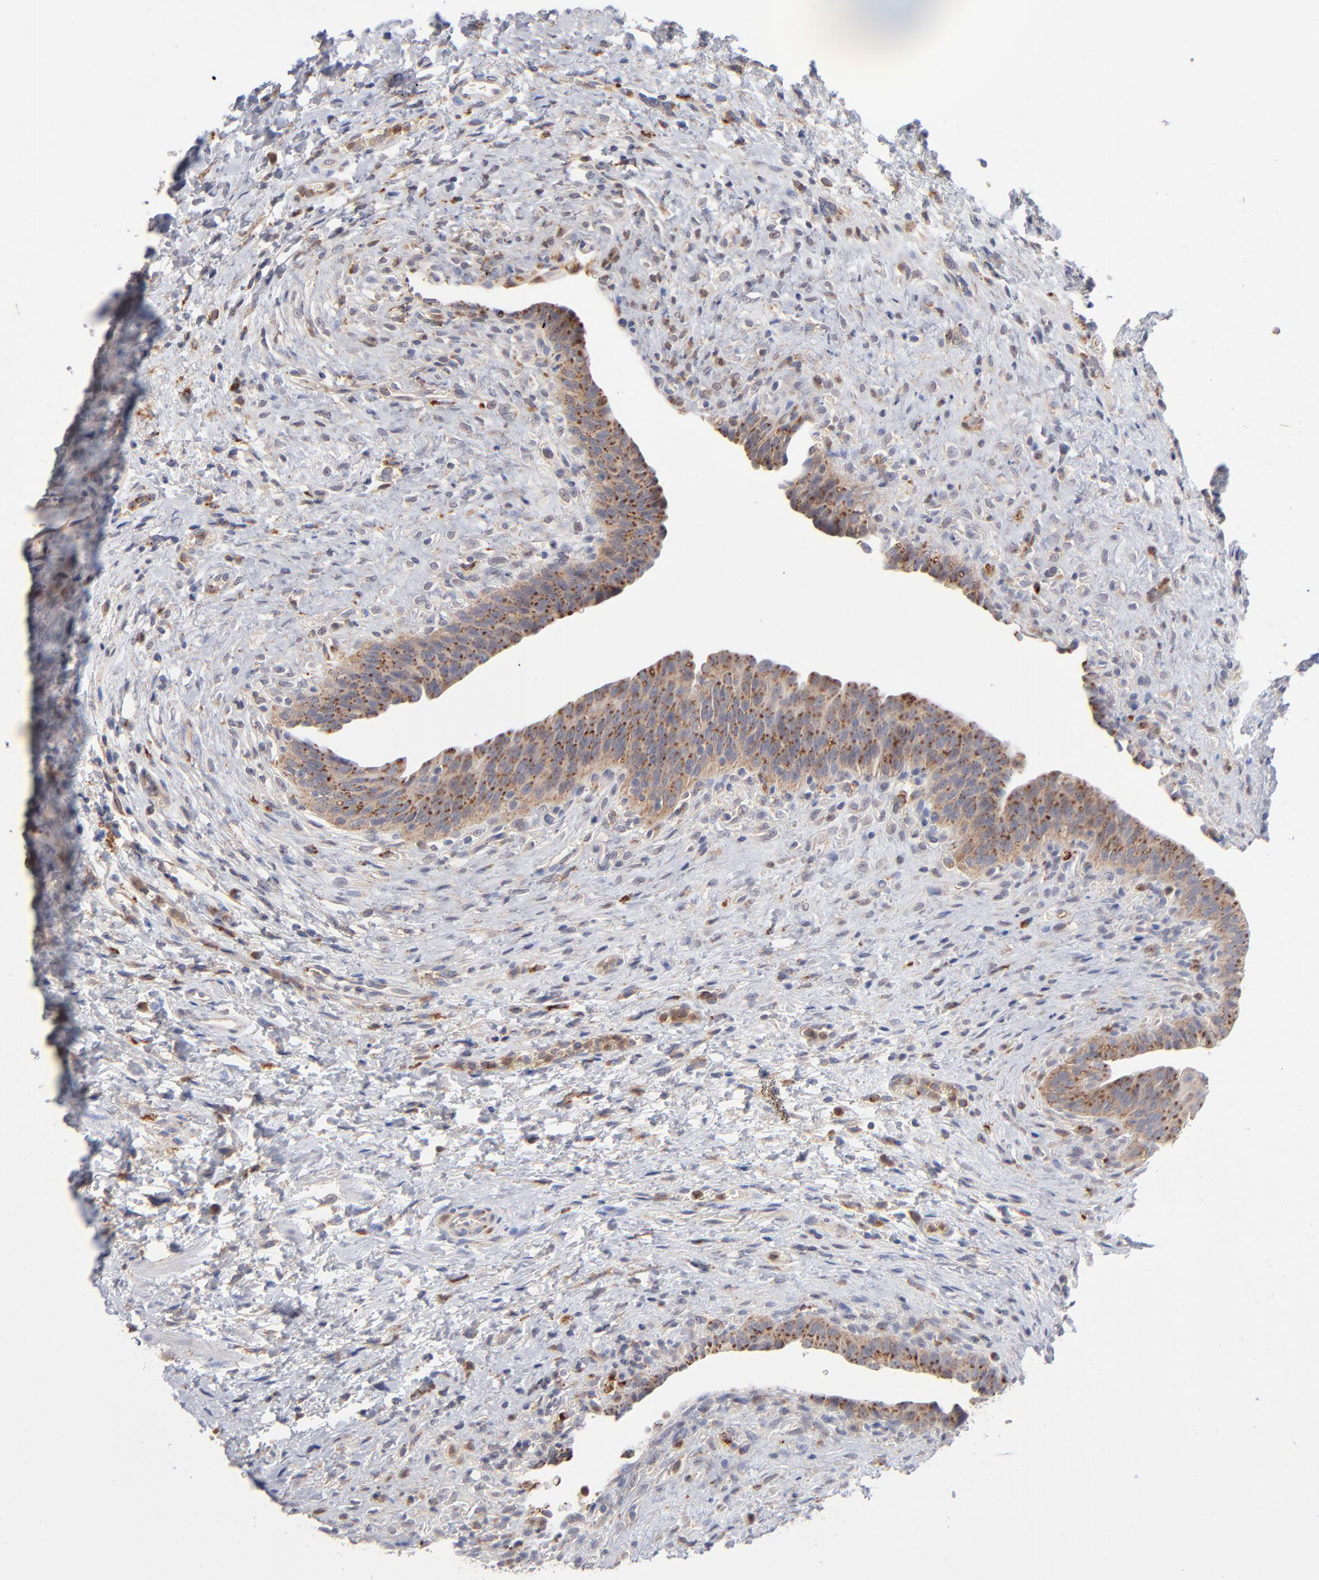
{"staining": {"intensity": "moderate", "quantity": ">75%", "location": "cytoplasmic/membranous"}, "tissue": "urinary bladder", "cell_type": "Urothelial cells", "image_type": "normal", "snomed": [{"axis": "morphology", "description": "Normal tissue, NOS"}, {"axis": "morphology", "description": "Dysplasia, NOS"}, {"axis": "topography", "description": "Urinary bladder"}], "caption": "Immunohistochemical staining of benign human urinary bladder exhibits >75% levels of moderate cytoplasmic/membranous protein expression in about >75% of urothelial cells. The protein is stained brown, and the nuclei are stained in blue (DAB IHC with brightfield microscopy, high magnification).", "gene": "RRAGA", "patient": {"sex": "male", "age": 35}}